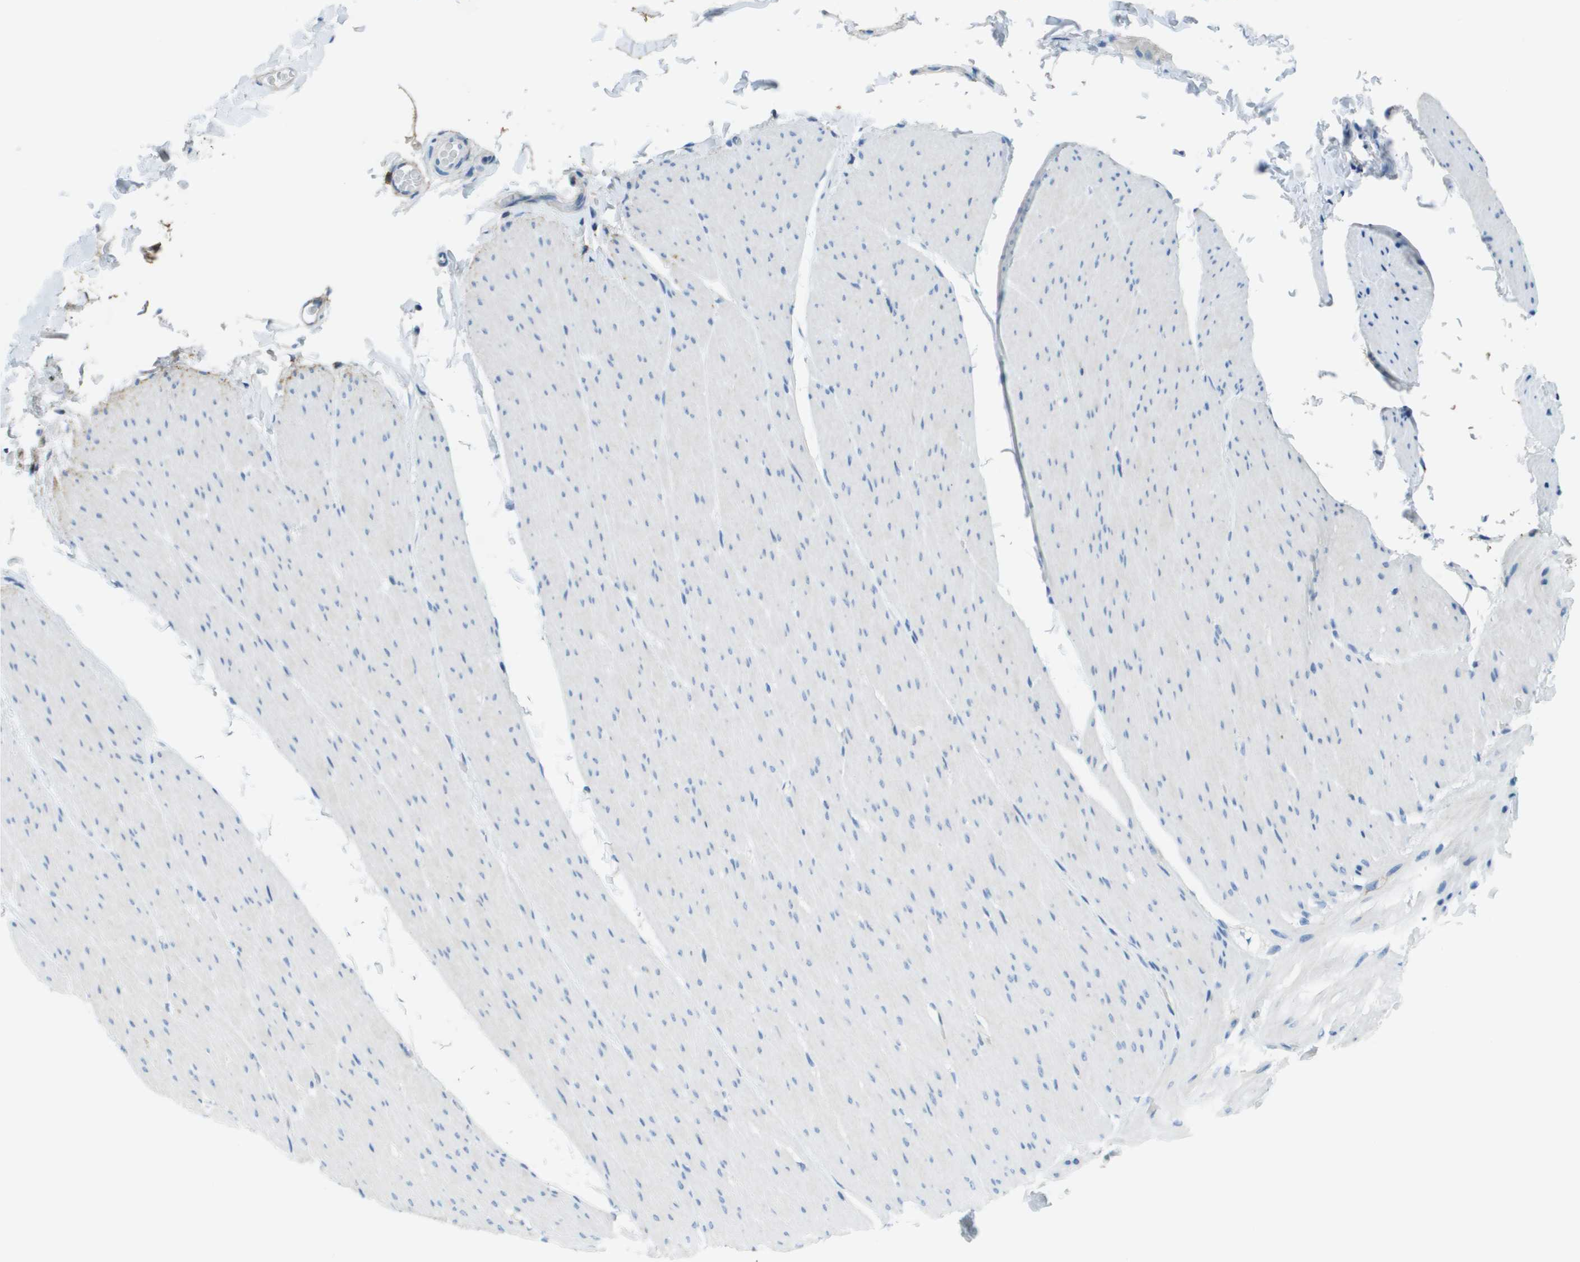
{"staining": {"intensity": "negative", "quantity": "none", "location": "none"}, "tissue": "smooth muscle", "cell_type": "Smooth muscle cells", "image_type": "normal", "snomed": [{"axis": "morphology", "description": "Normal tissue, NOS"}, {"axis": "topography", "description": "Smooth muscle"}, {"axis": "topography", "description": "Colon"}], "caption": "Image shows no significant protein positivity in smooth muscle cells of unremarkable smooth muscle. (DAB (3,3'-diaminobenzidine) IHC, high magnification).", "gene": "SDC1", "patient": {"sex": "male", "age": 67}}